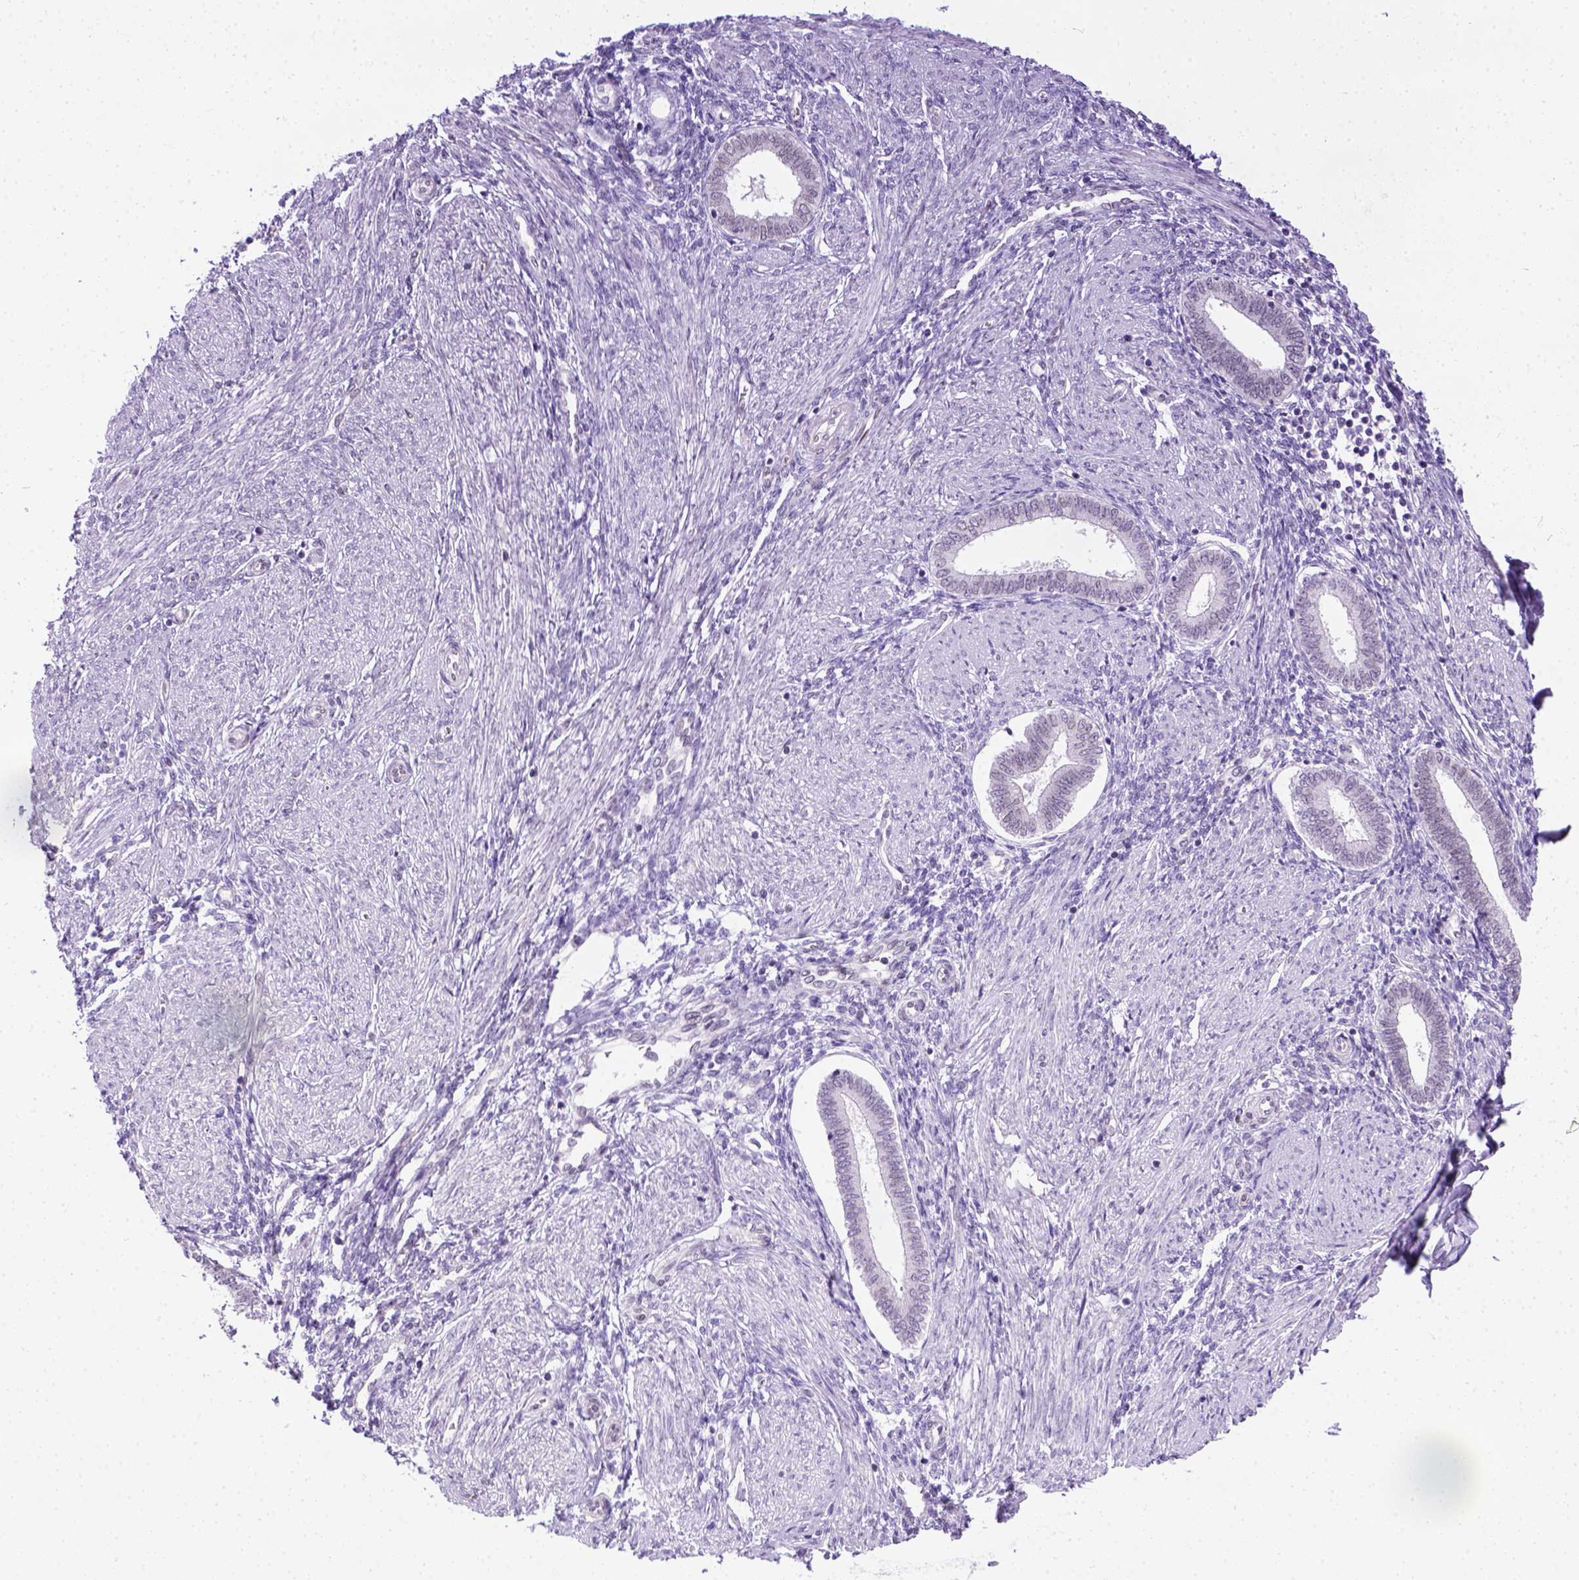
{"staining": {"intensity": "negative", "quantity": "none", "location": "none"}, "tissue": "endometrium", "cell_type": "Cells in endometrial stroma", "image_type": "normal", "snomed": [{"axis": "morphology", "description": "Normal tissue, NOS"}, {"axis": "topography", "description": "Endometrium"}], "caption": "There is no significant staining in cells in endometrial stroma of endometrium.", "gene": "FAM184B", "patient": {"sex": "female", "age": 42}}